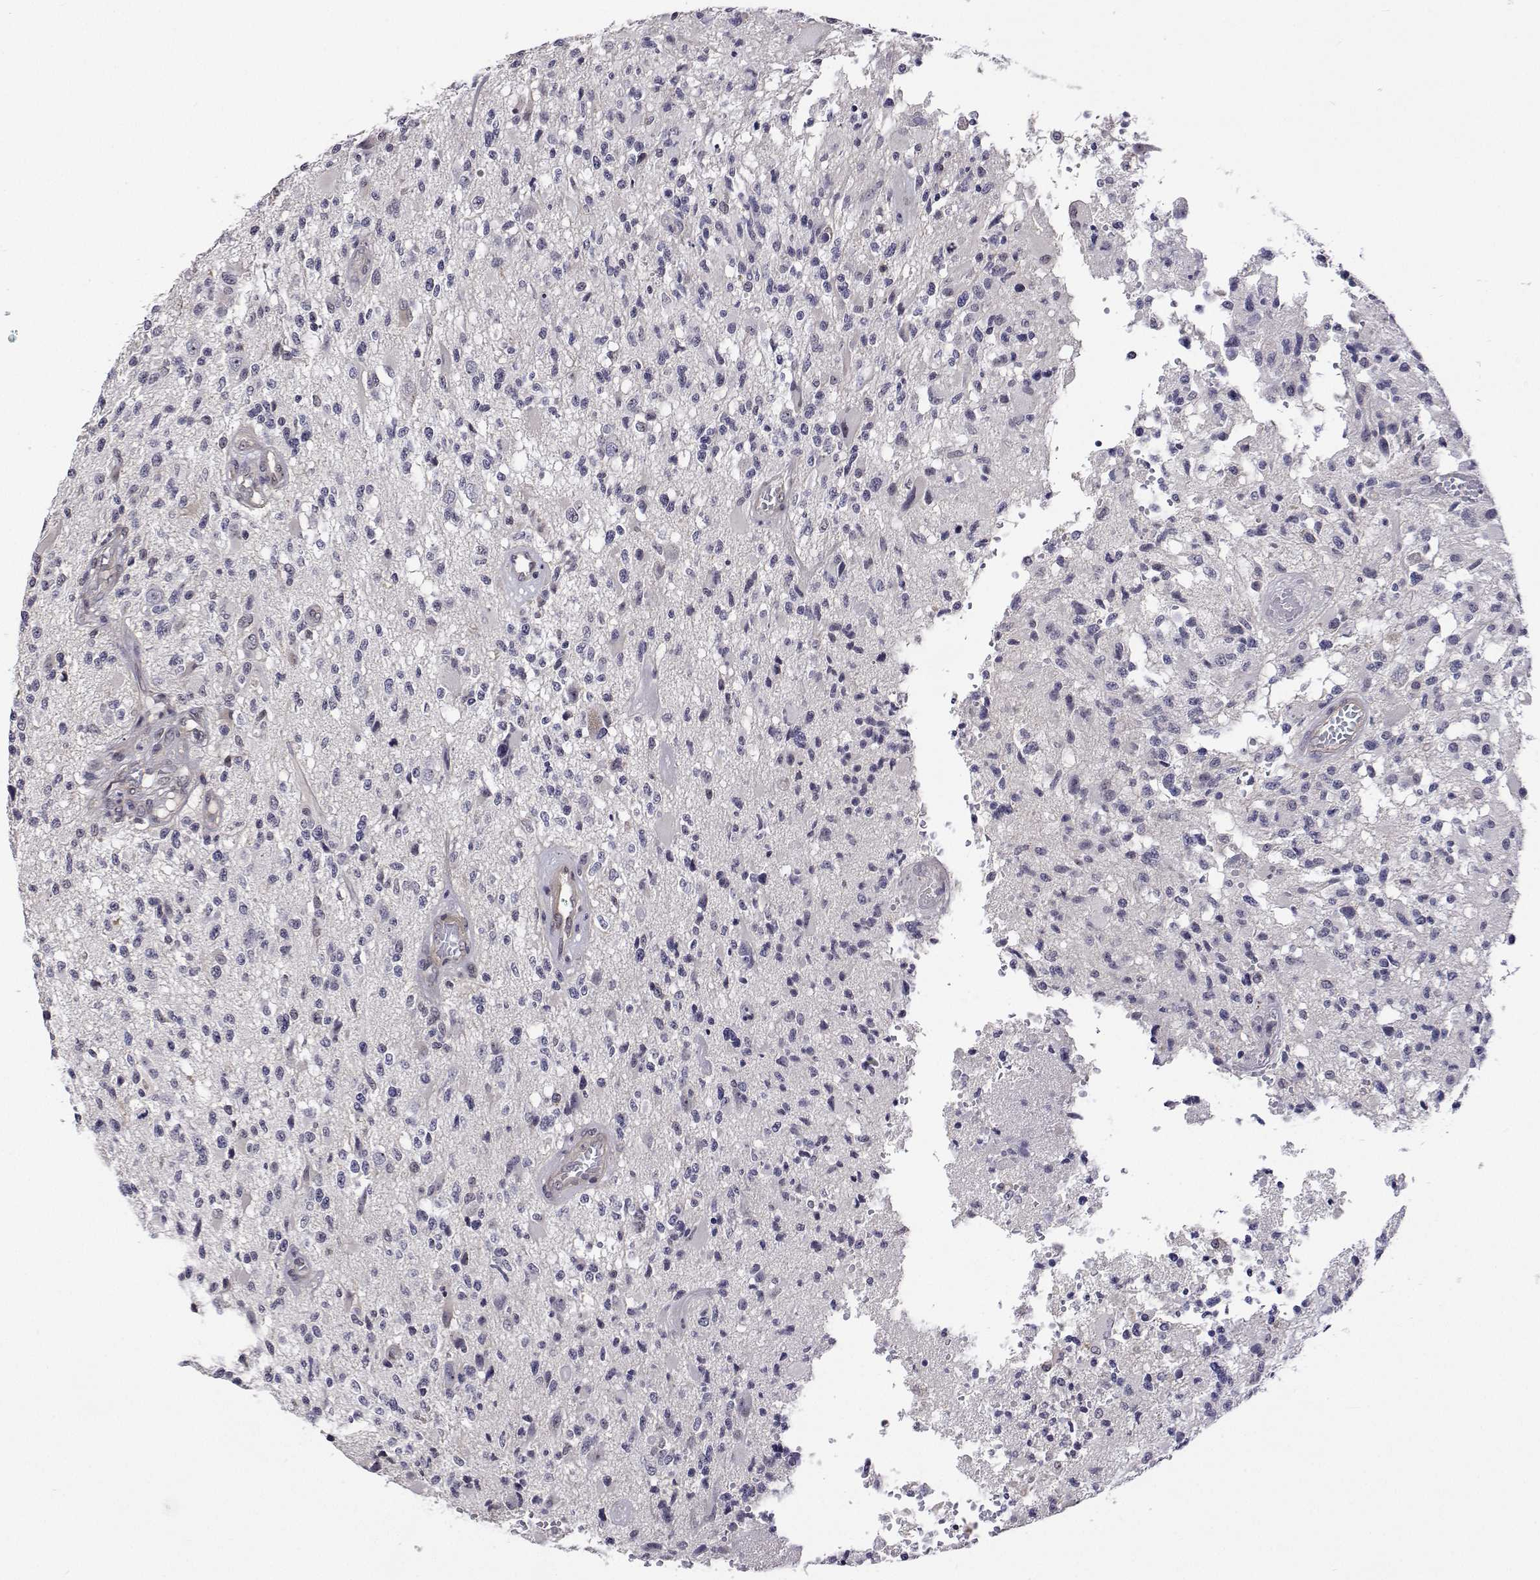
{"staining": {"intensity": "negative", "quantity": "none", "location": "none"}, "tissue": "glioma", "cell_type": "Tumor cells", "image_type": "cancer", "snomed": [{"axis": "morphology", "description": "Glioma, malignant, High grade"}, {"axis": "topography", "description": "Brain"}], "caption": "A high-resolution micrograph shows immunohistochemistry (IHC) staining of glioma, which exhibits no significant positivity in tumor cells.", "gene": "NHP2", "patient": {"sex": "female", "age": 63}}